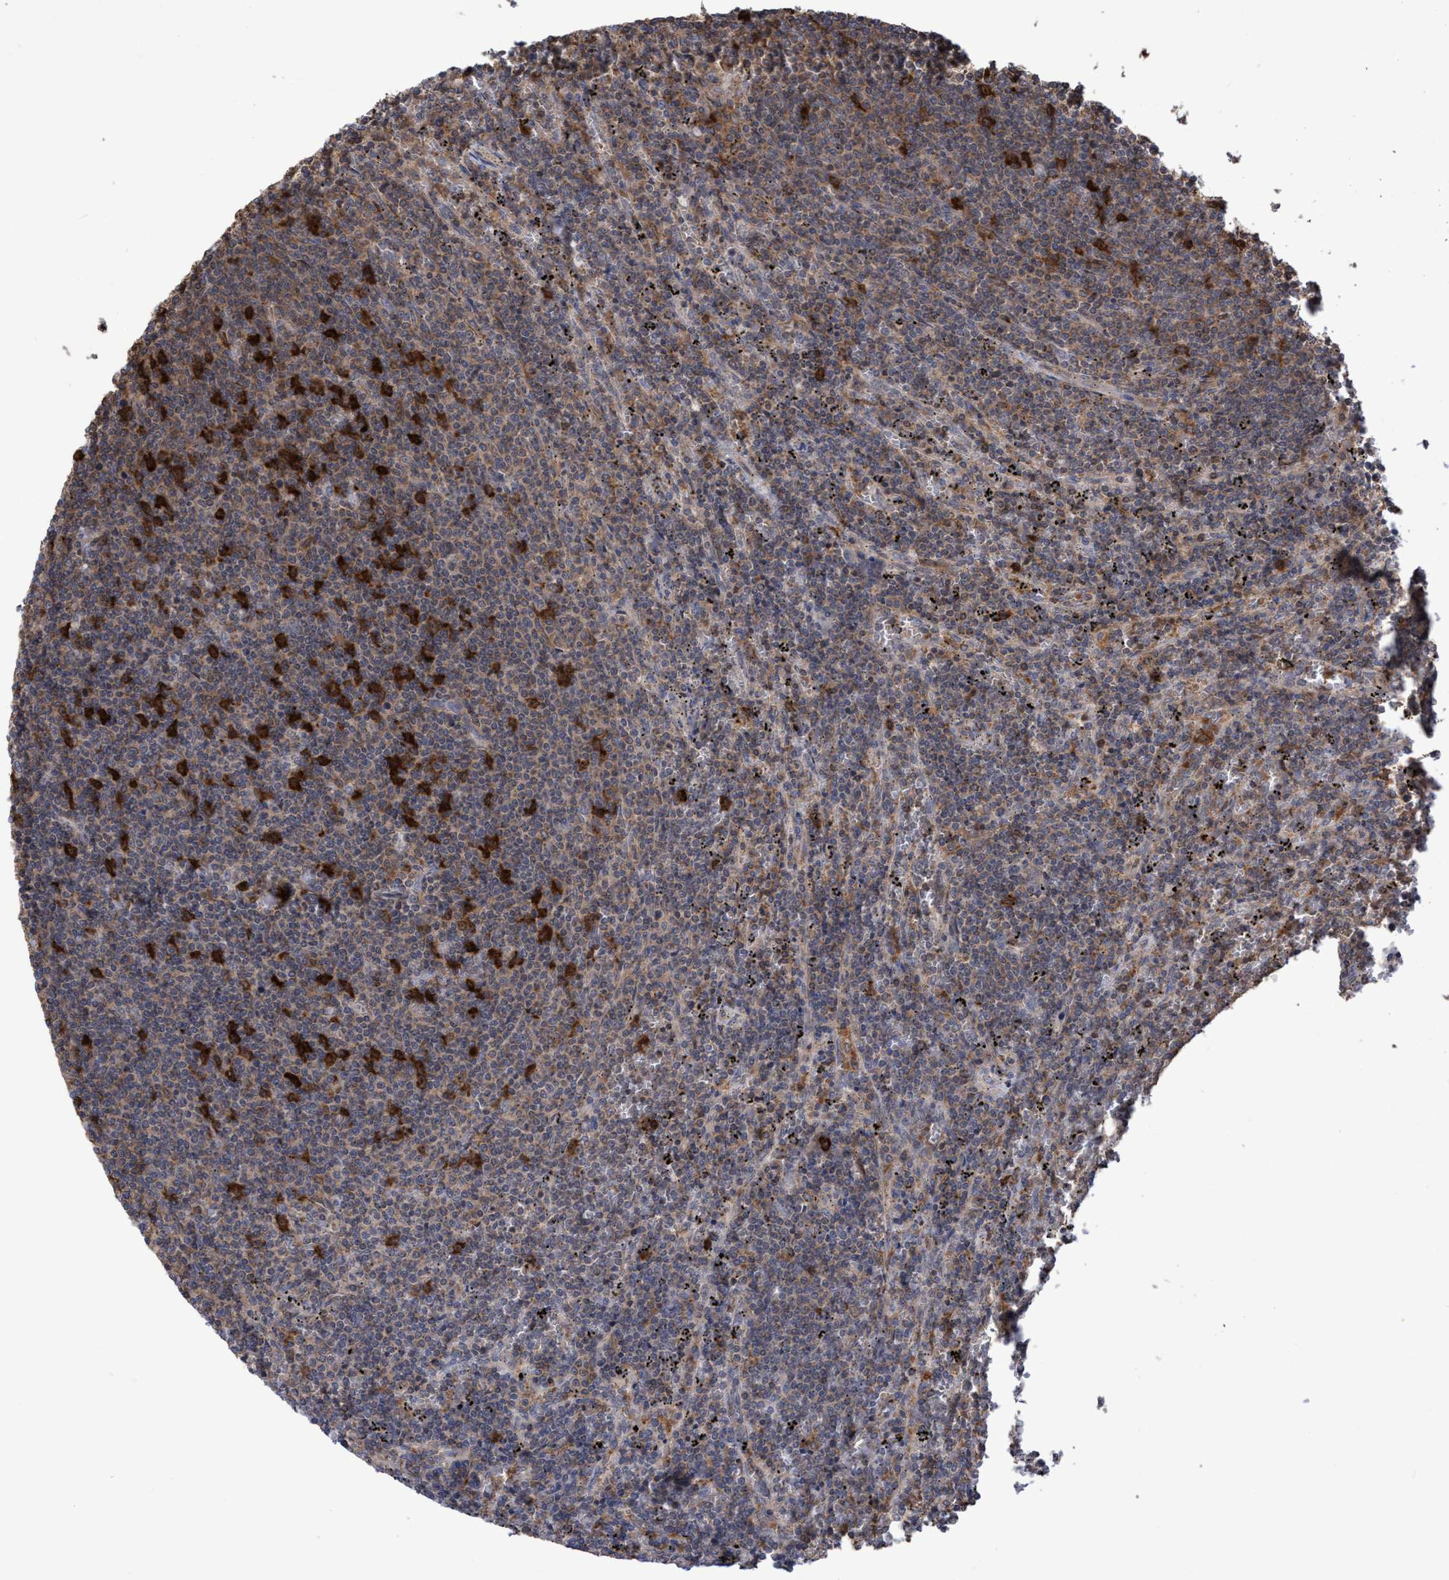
{"staining": {"intensity": "weak", "quantity": ">75%", "location": "cytoplasmic/membranous"}, "tissue": "lymphoma", "cell_type": "Tumor cells", "image_type": "cancer", "snomed": [{"axis": "morphology", "description": "Malignant lymphoma, non-Hodgkin's type, Low grade"}, {"axis": "topography", "description": "Spleen"}], "caption": "Protein positivity by immunohistochemistry (IHC) shows weak cytoplasmic/membranous staining in approximately >75% of tumor cells in lymphoma.", "gene": "SLBP", "patient": {"sex": "female", "age": 50}}